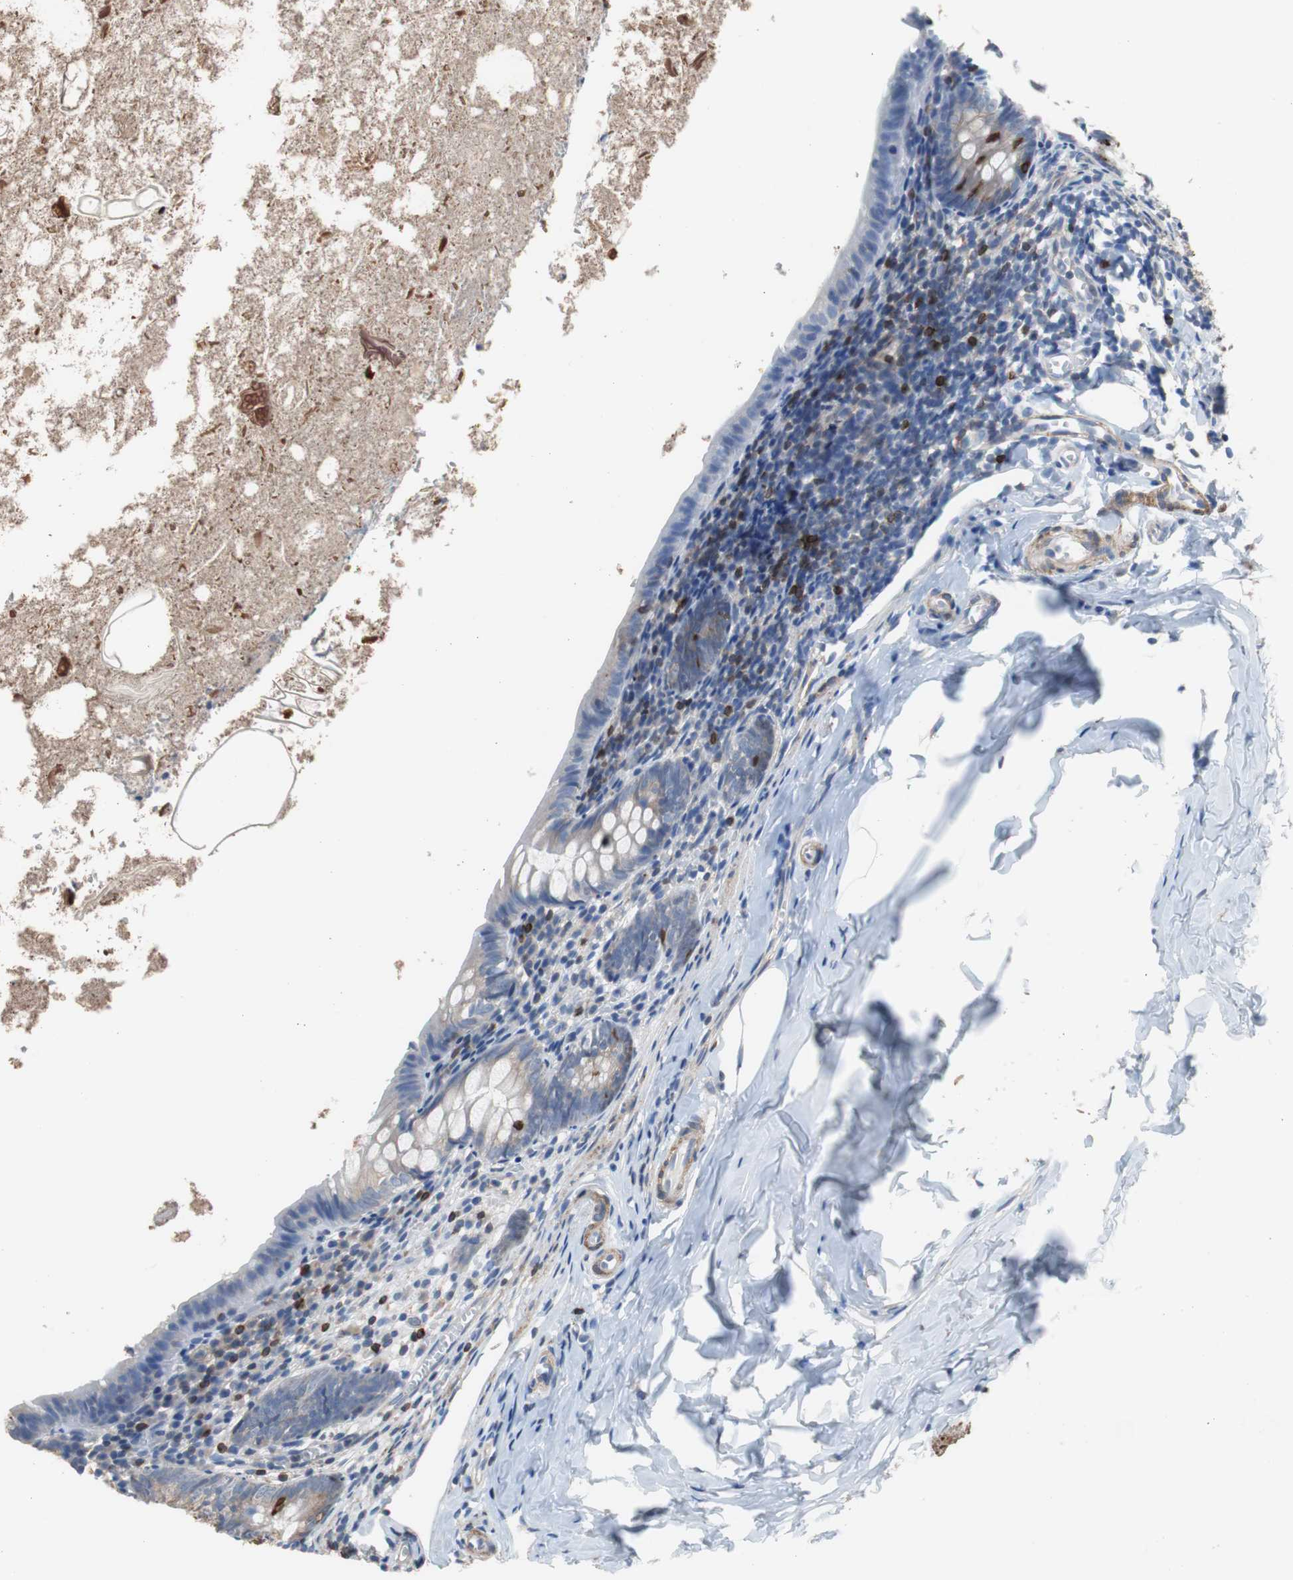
{"staining": {"intensity": "strong", "quantity": "<25%", "location": "cytoplasmic/membranous"}, "tissue": "appendix", "cell_type": "Glandular cells", "image_type": "normal", "snomed": [{"axis": "morphology", "description": "Normal tissue, NOS"}, {"axis": "topography", "description": "Appendix"}], "caption": "Protein staining of benign appendix demonstrates strong cytoplasmic/membranous expression in about <25% of glandular cells. Using DAB (3,3'-diaminobenzidine) (brown) and hematoxylin (blue) stains, captured at high magnification using brightfield microscopy.", "gene": "PBXIP1", "patient": {"sex": "female", "age": 10}}